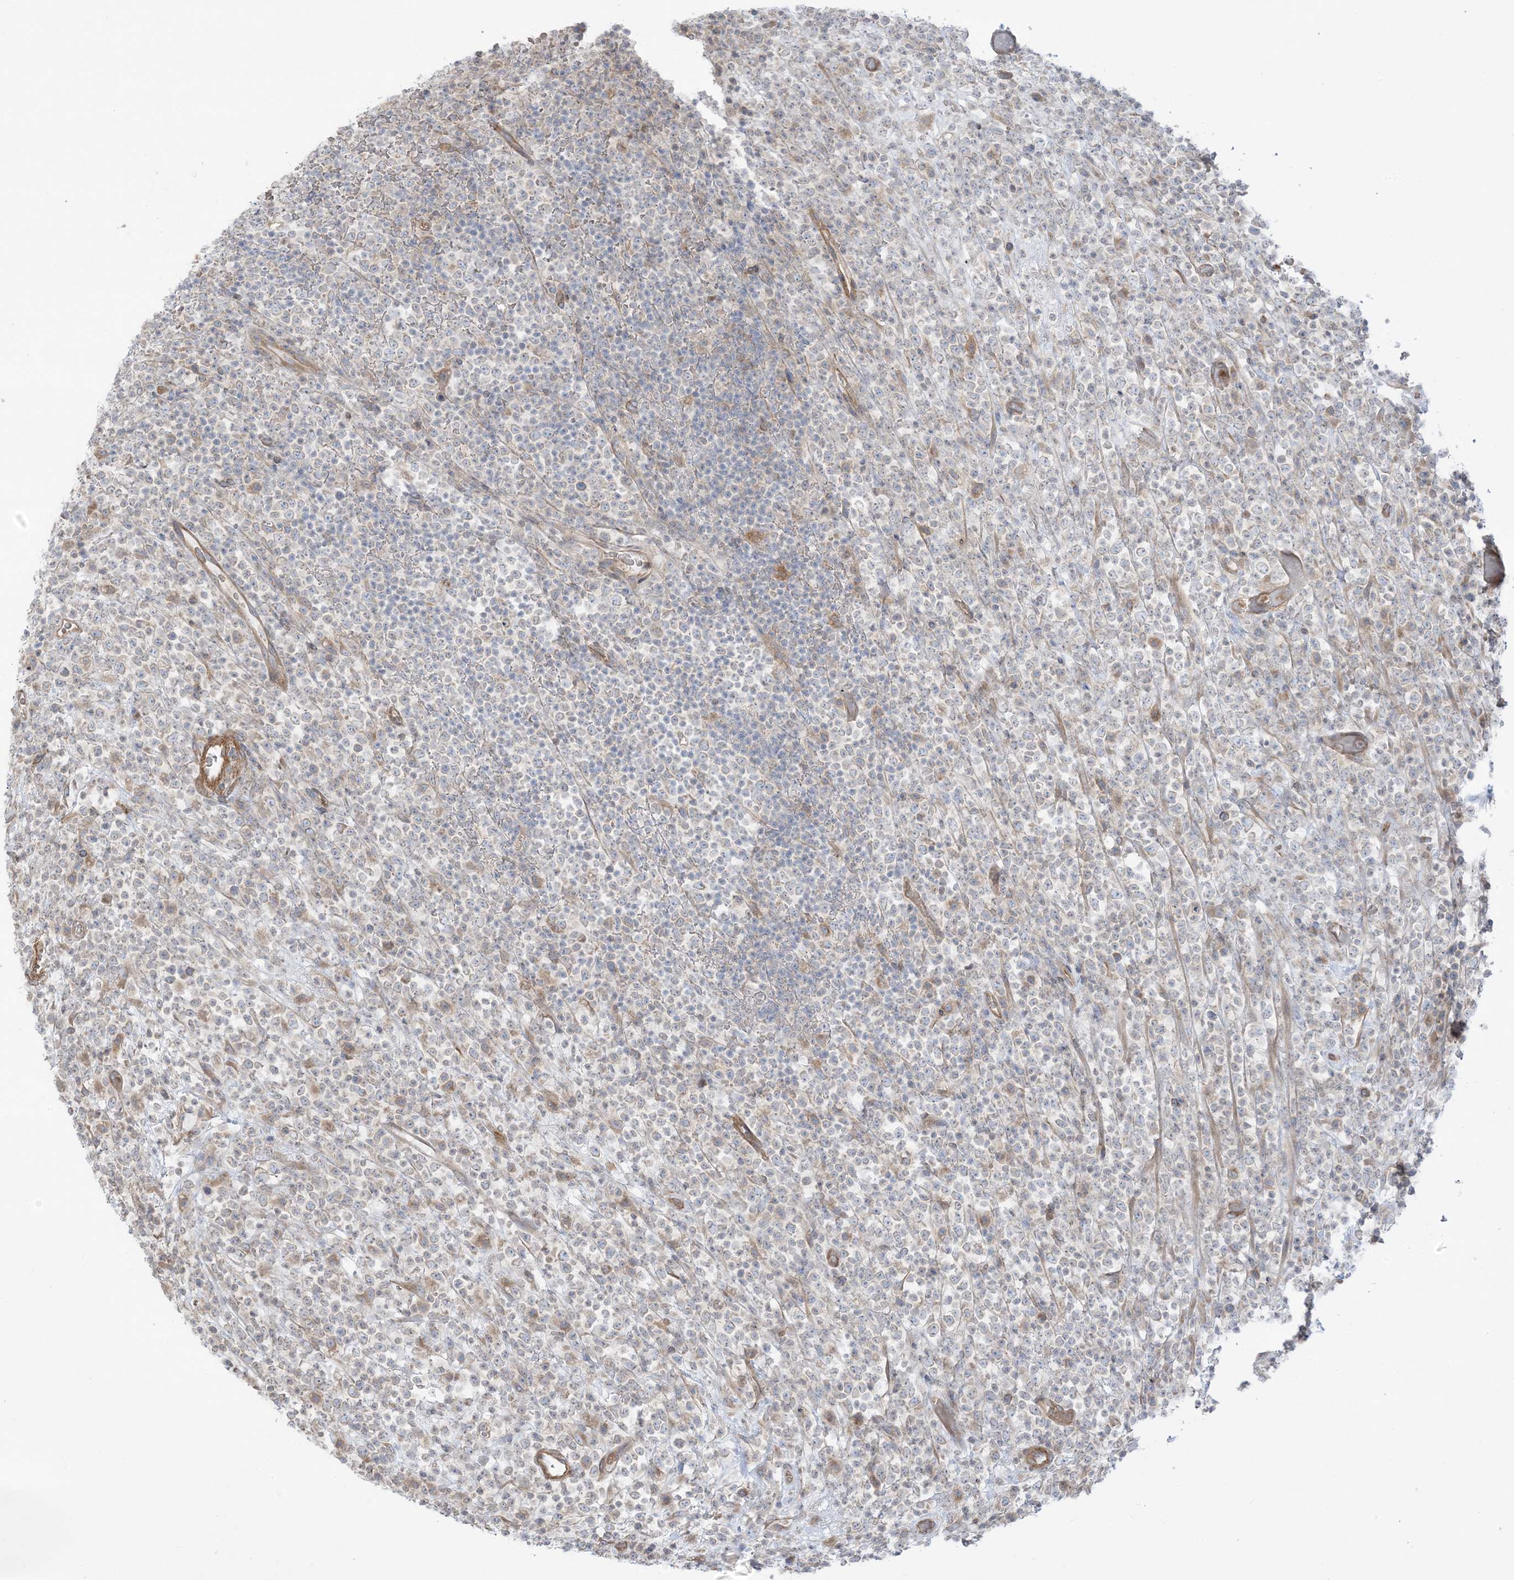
{"staining": {"intensity": "negative", "quantity": "none", "location": "none"}, "tissue": "lymphoma", "cell_type": "Tumor cells", "image_type": "cancer", "snomed": [{"axis": "morphology", "description": "Malignant lymphoma, non-Hodgkin's type, High grade"}, {"axis": "topography", "description": "Colon"}], "caption": "The photomicrograph exhibits no significant positivity in tumor cells of malignant lymphoma, non-Hodgkin's type (high-grade).", "gene": "ICMT", "patient": {"sex": "female", "age": 53}}